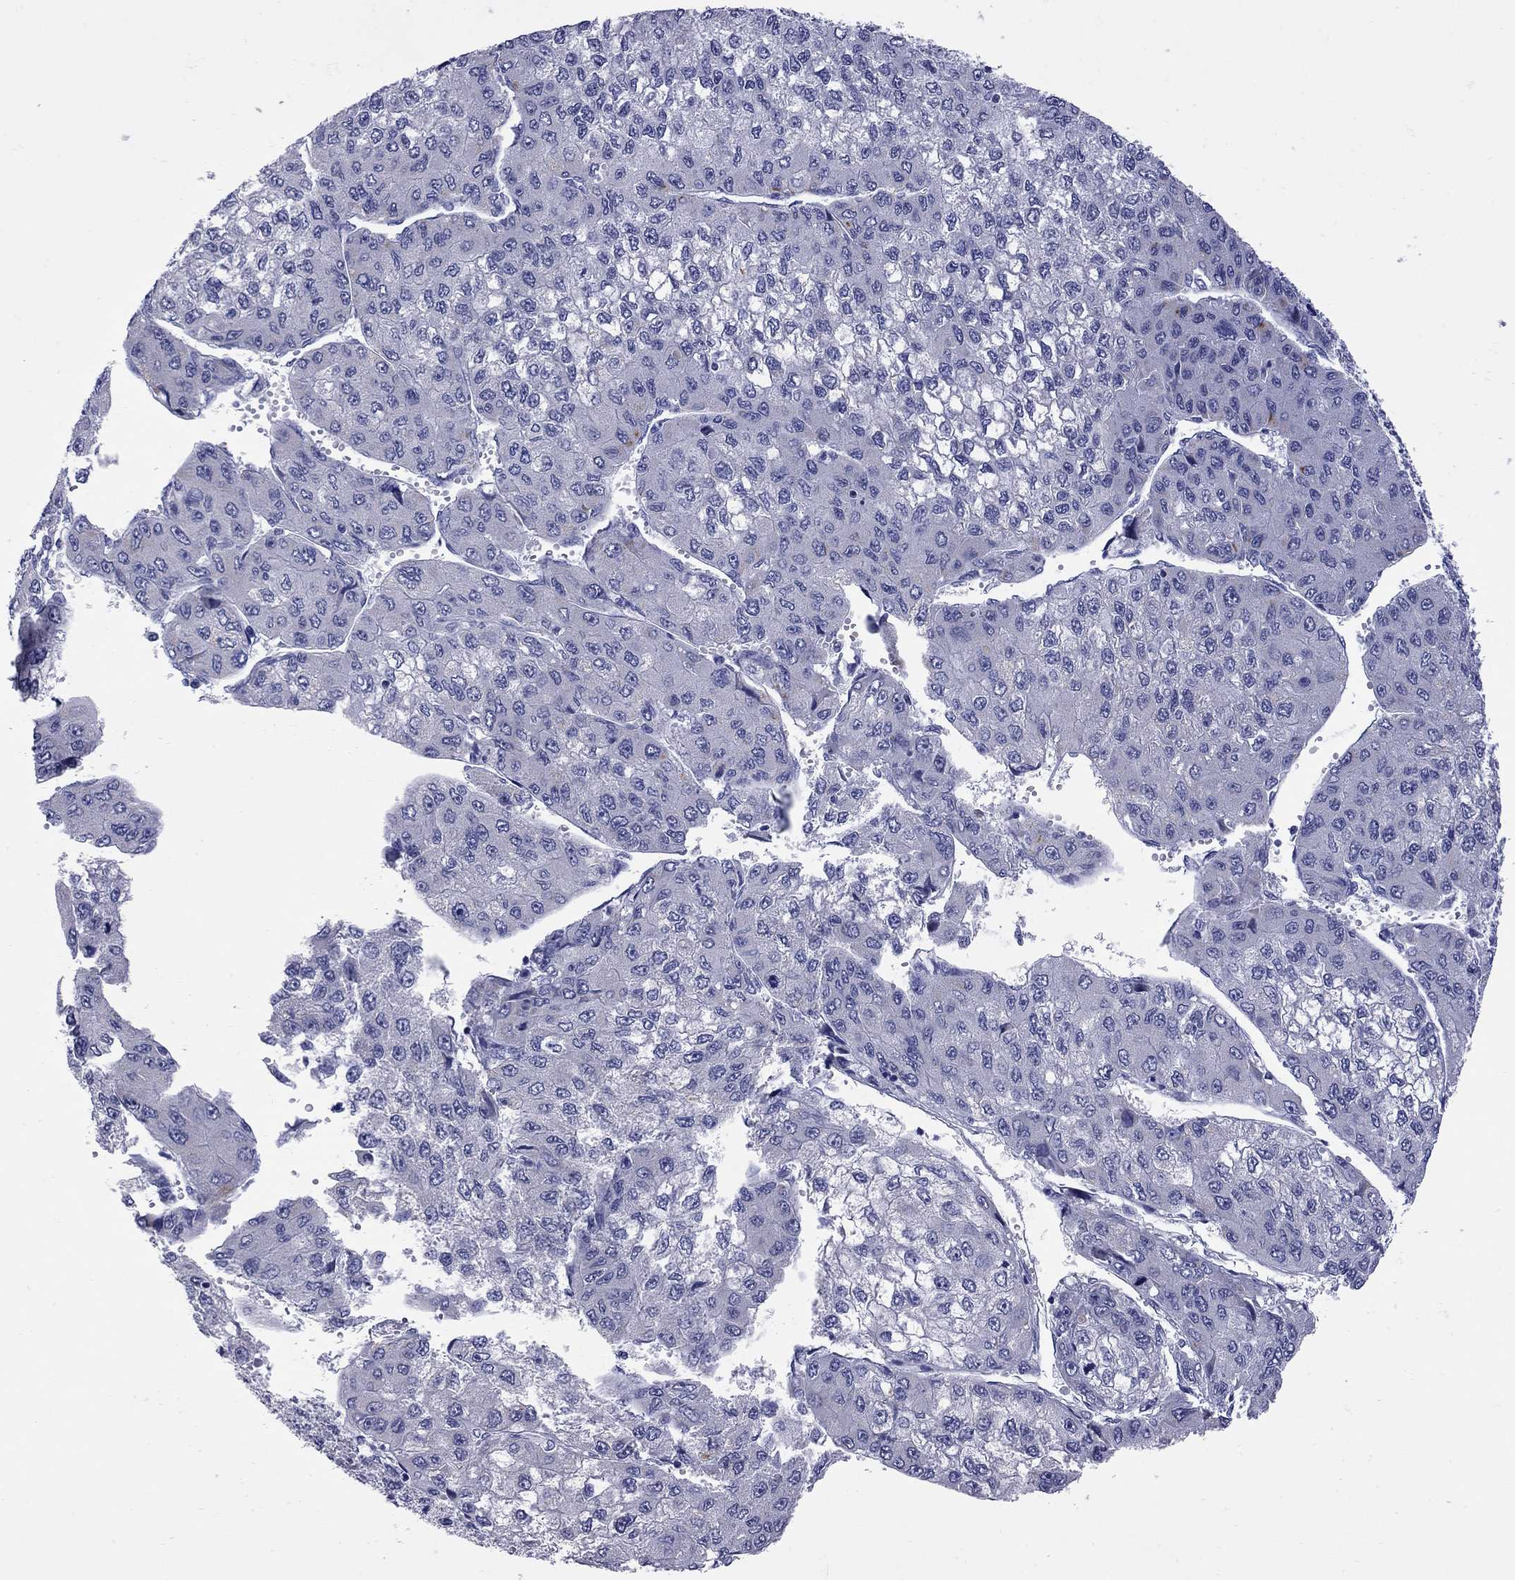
{"staining": {"intensity": "negative", "quantity": "none", "location": "none"}, "tissue": "liver cancer", "cell_type": "Tumor cells", "image_type": "cancer", "snomed": [{"axis": "morphology", "description": "Carcinoma, Hepatocellular, NOS"}, {"axis": "topography", "description": "Liver"}], "caption": "The immunohistochemistry (IHC) photomicrograph has no significant staining in tumor cells of hepatocellular carcinoma (liver) tissue.", "gene": "EPPIN", "patient": {"sex": "female", "age": 66}}